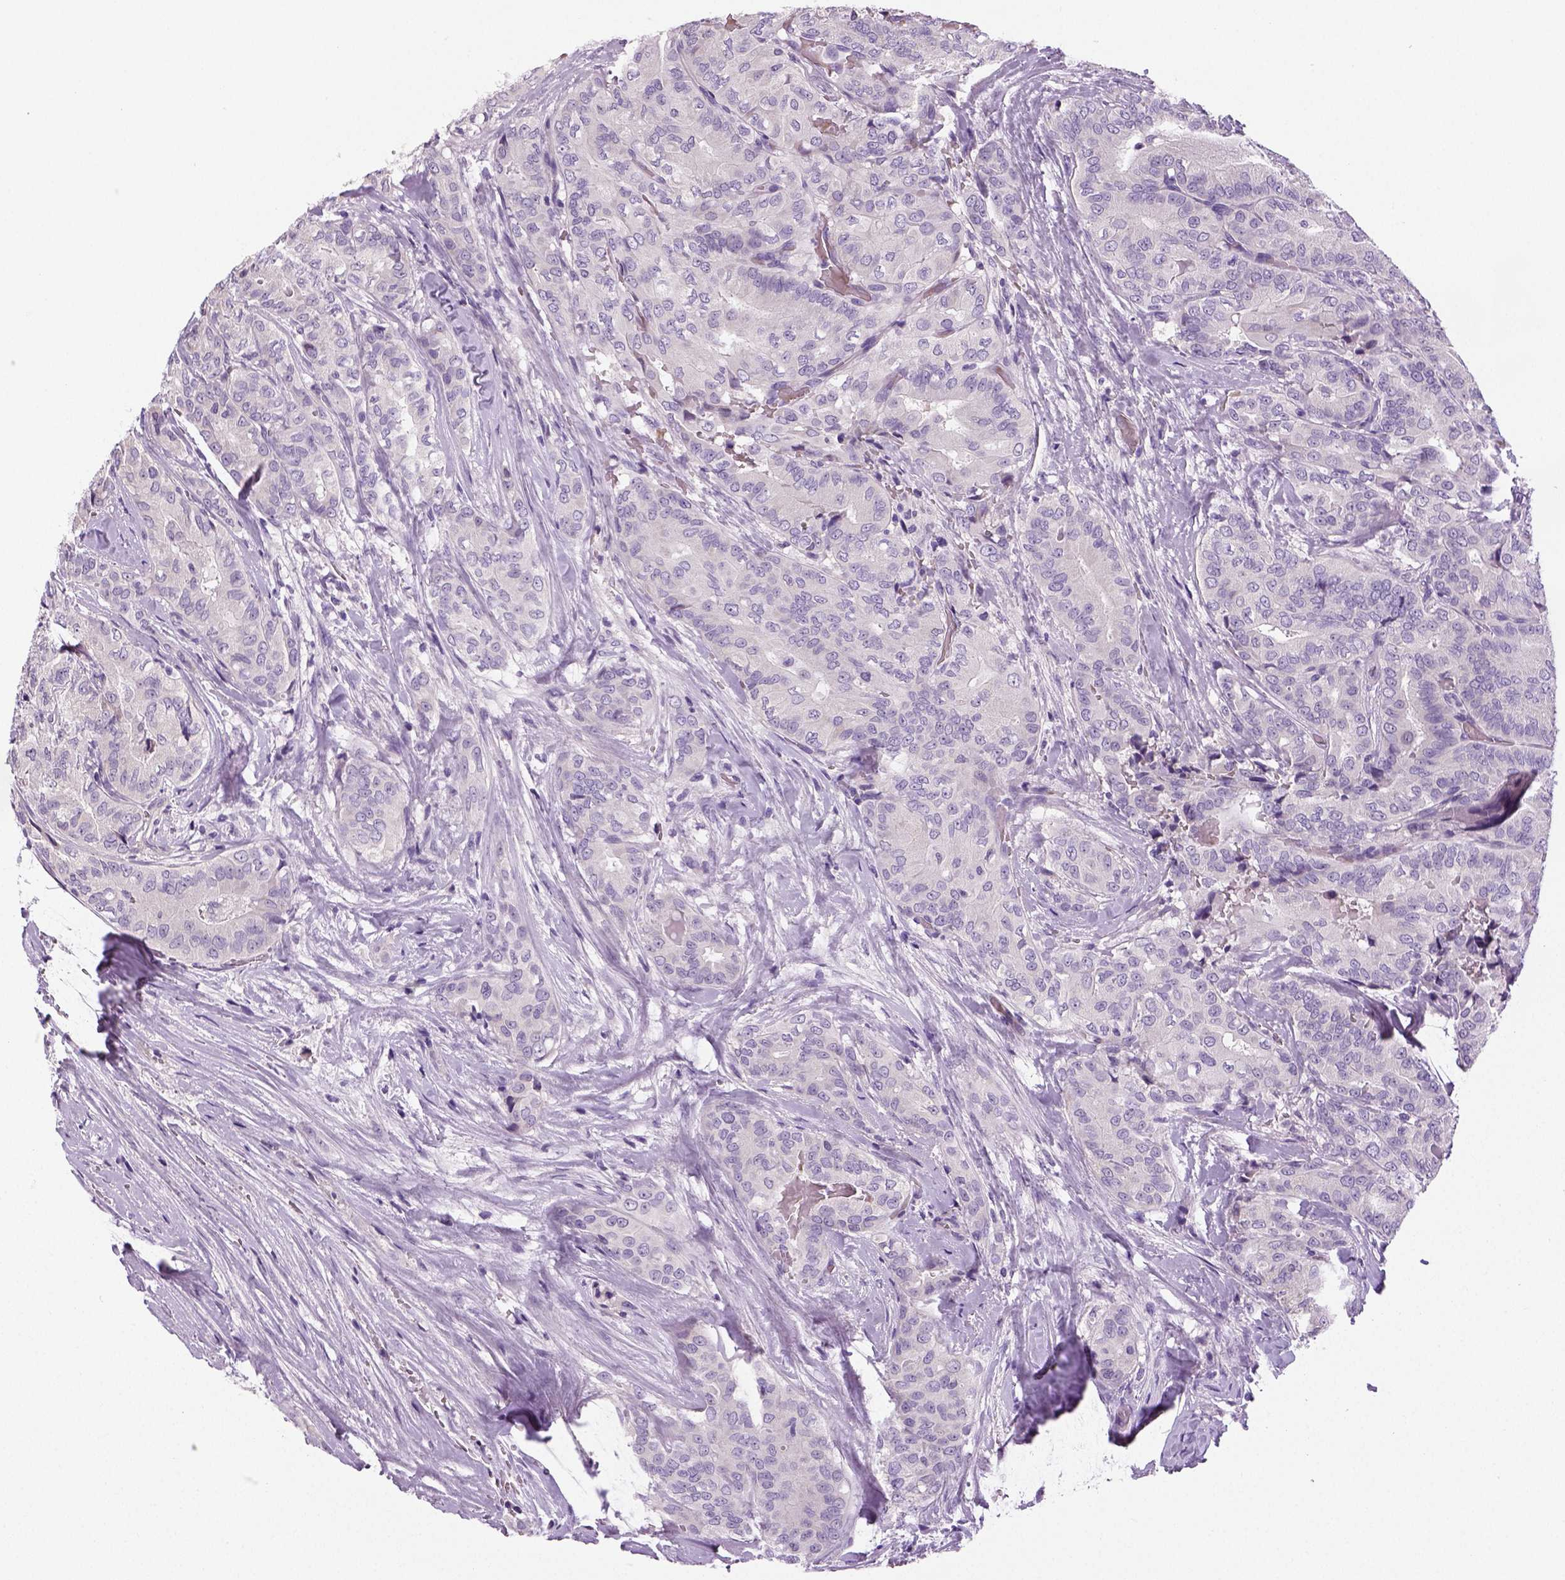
{"staining": {"intensity": "negative", "quantity": "none", "location": "none"}, "tissue": "thyroid cancer", "cell_type": "Tumor cells", "image_type": "cancer", "snomed": [{"axis": "morphology", "description": "Papillary adenocarcinoma, NOS"}, {"axis": "topography", "description": "Thyroid gland"}], "caption": "Tumor cells show no significant expression in papillary adenocarcinoma (thyroid). (DAB immunohistochemistry (IHC) with hematoxylin counter stain).", "gene": "TSPAN7", "patient": {"sex": "male", "age": 61}}